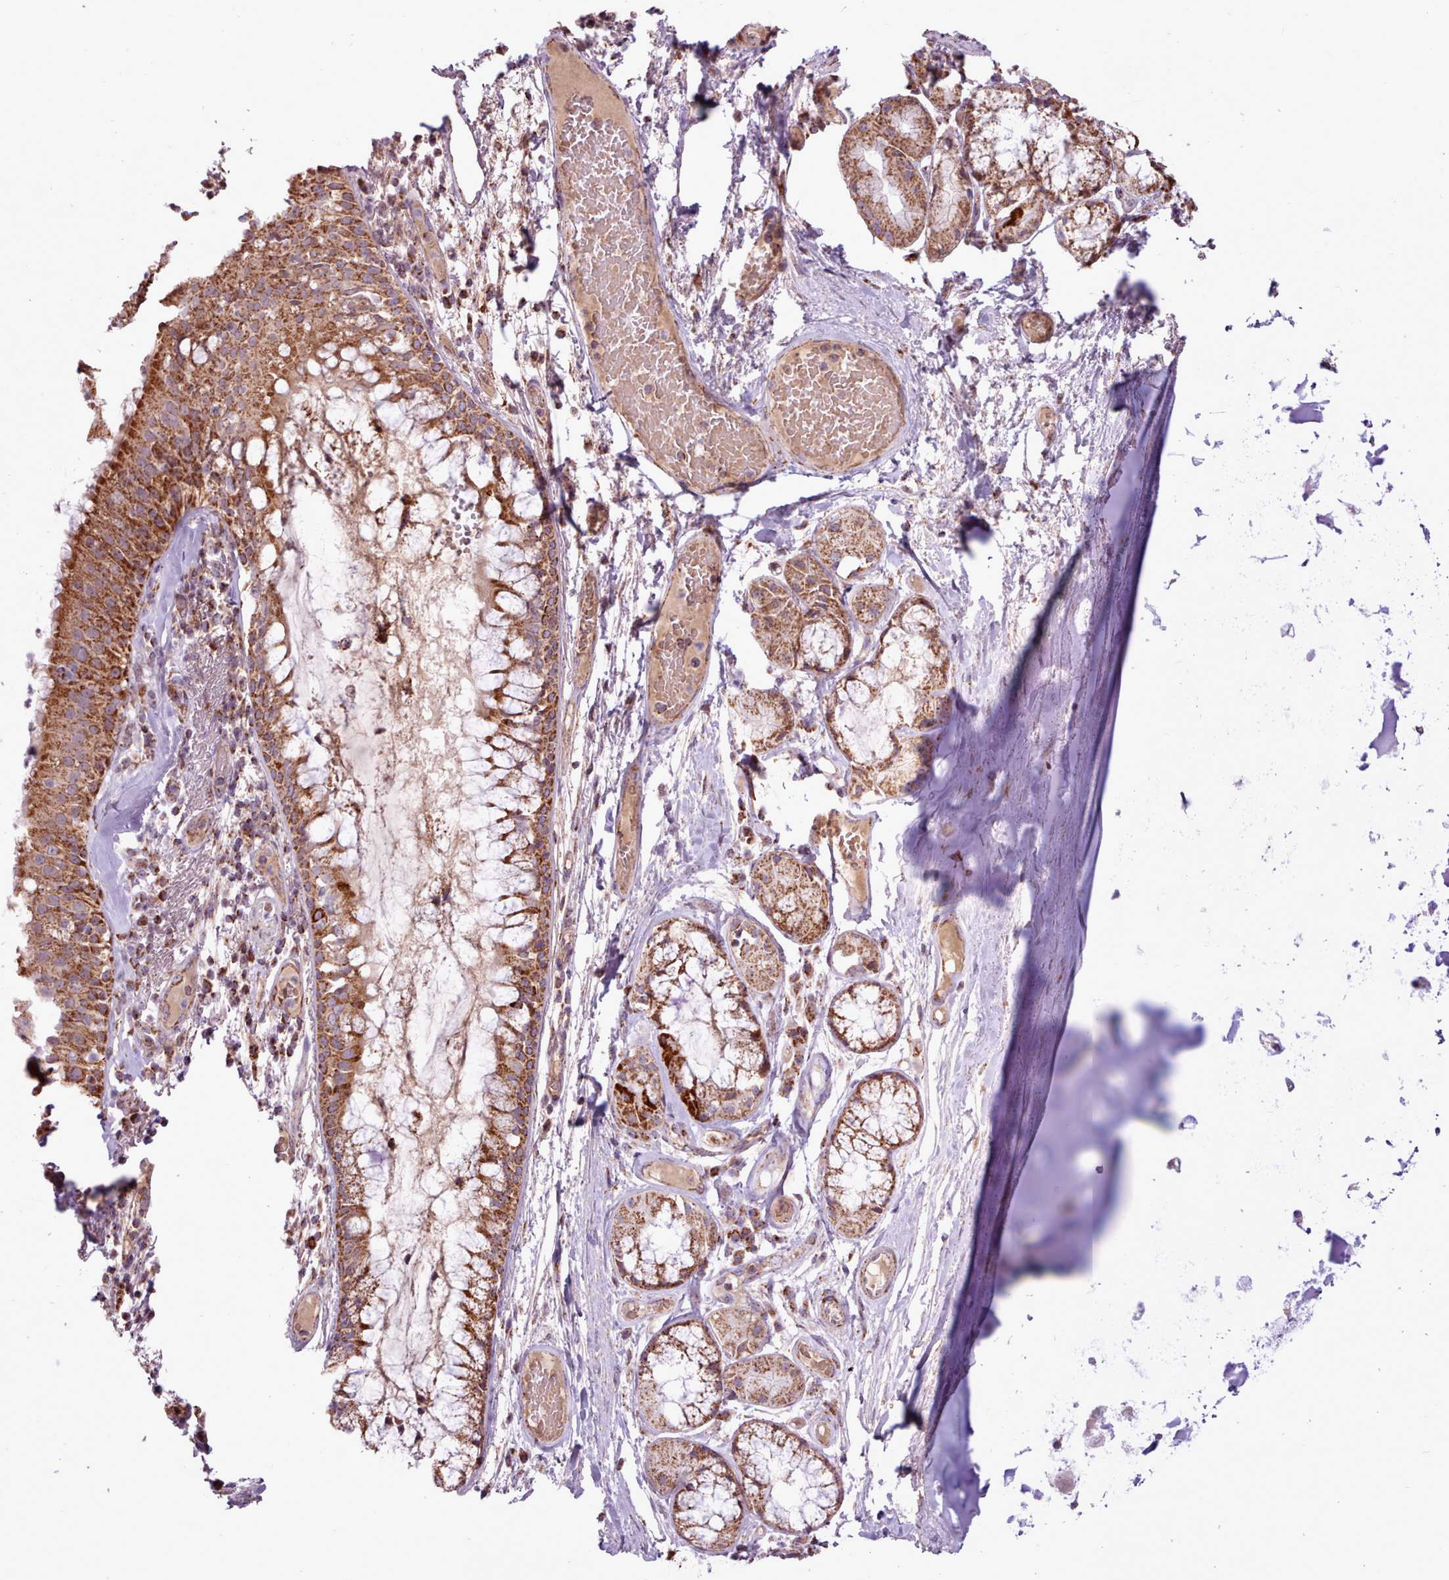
{"staining": {"intensity": "strong", "quantity": ">75%", "location": "cytoplasmic/membranous"}, "tissue": "bronchus", "cell_type": "Respiratory epithelial cells", "image_type": "normal", "snomed": [{"axis": "morphology", "description": "Normal tissue, NOS"}, {"axis": "topography", "description": "Cartilage tissue"}, {"axis": "topography", "description": "Bronchus"}], "caption": "Immunohistochemistry (IHC) of benign bronchus displays high levels of strong cytoplasmic/membranous staining in approximately >75% of respiratory epithelial cells.", "gene": "LIN7C", "patient": {"sex": "male", "age": 63}}